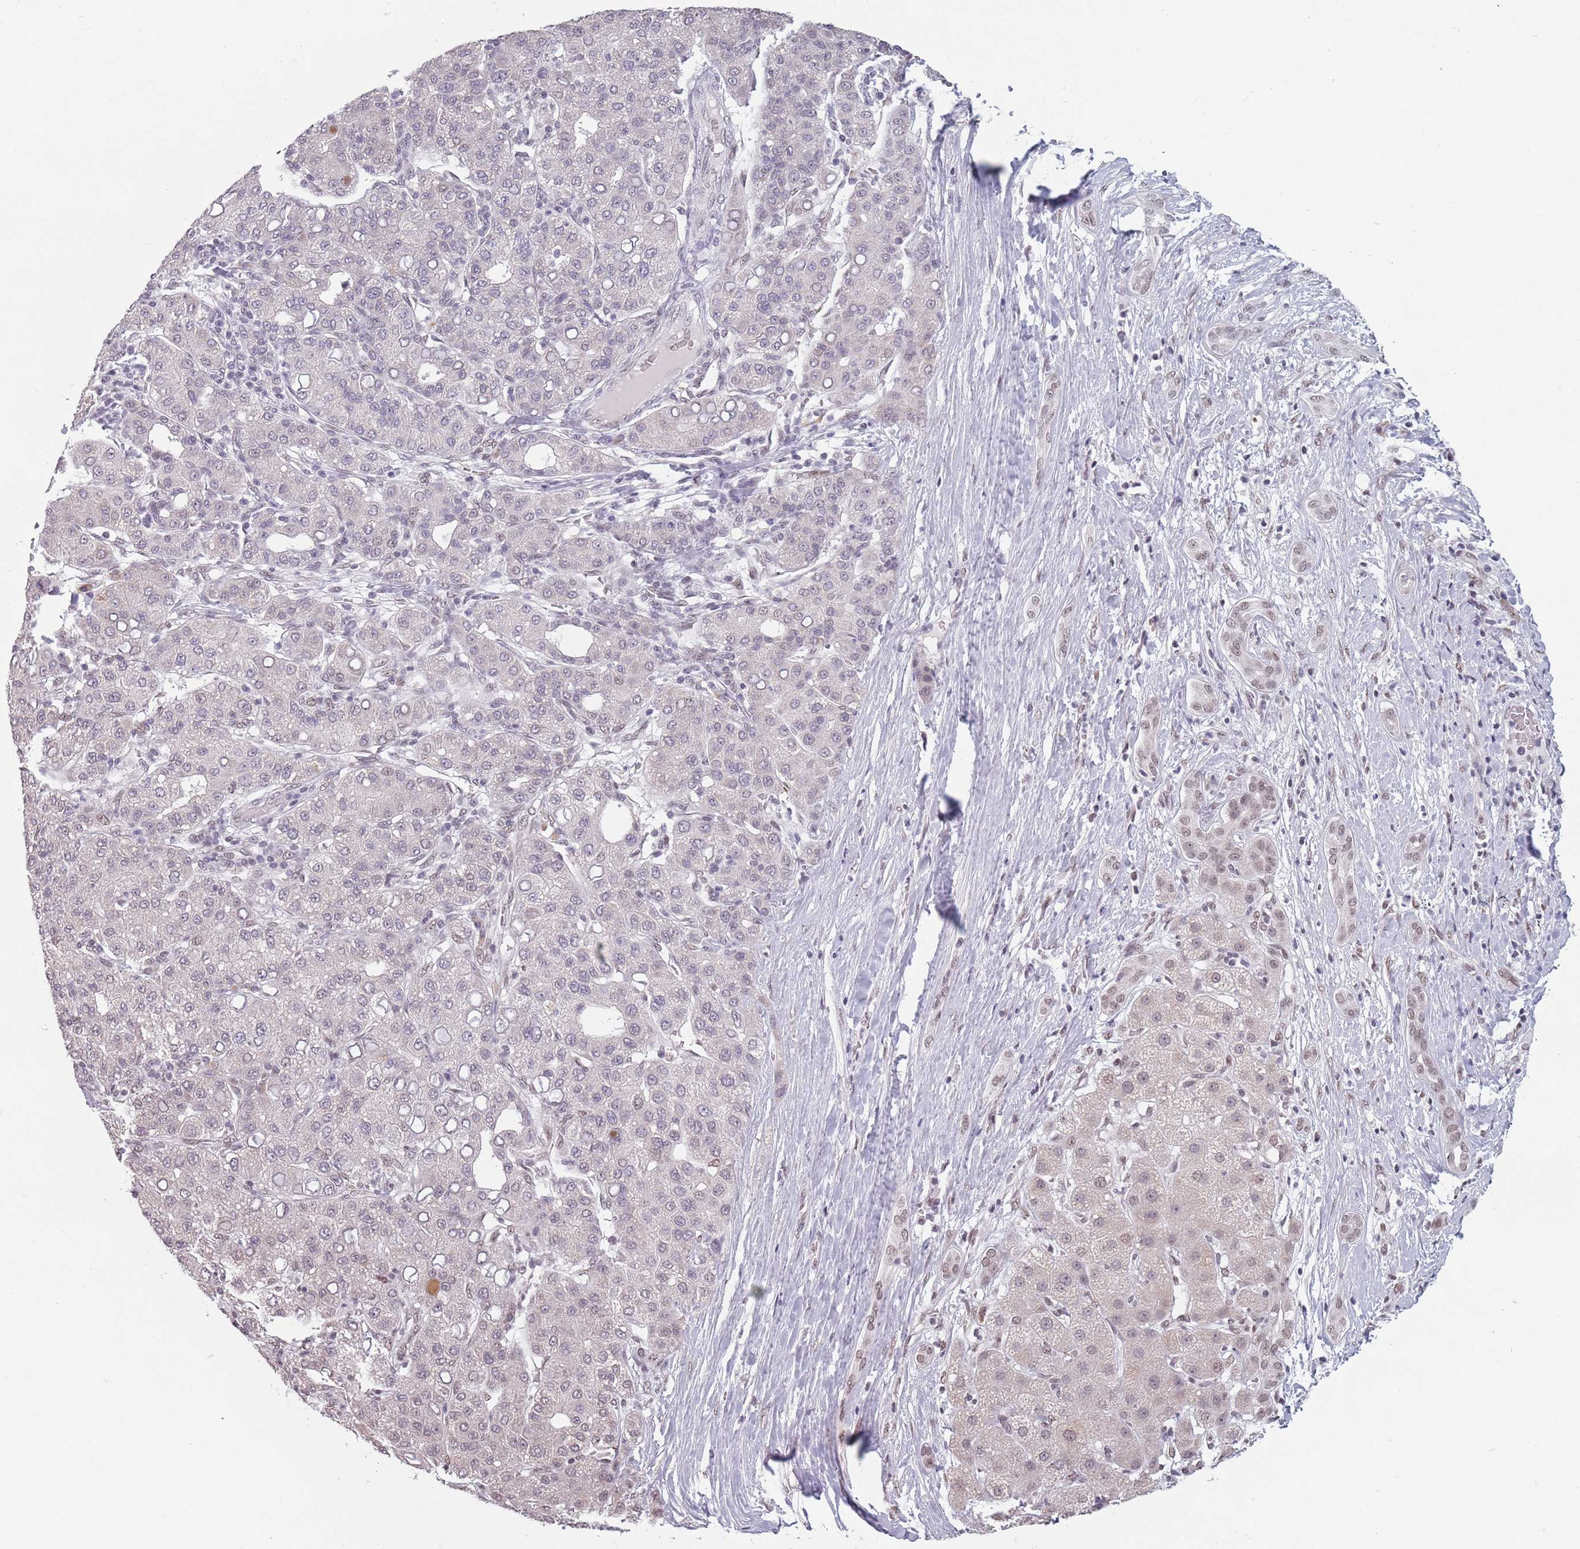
{"staining": {"intensity": "negative", "quantity": "none", "location": "none"}, "tissue": "liver cancer", "cell_type": "Tumor cells", "image_type": "cancer", "snomed": [{"axis": "morphology", "description": "Carcinoma, Hepatocellular, NOS"}, {"axis": "topography", "description": "Liver"}], "caption": "High power microscopy image of an immunohistochemistry (IHC) histopathology image of liver cancer, revealing no significant positivity in tumor cells. (Brightfield microscopy of DAB immunohistochemistry (IHC) at high magnification).", "gene": "PTCHD1", "patient": {"sex": "male", "age": 65}}